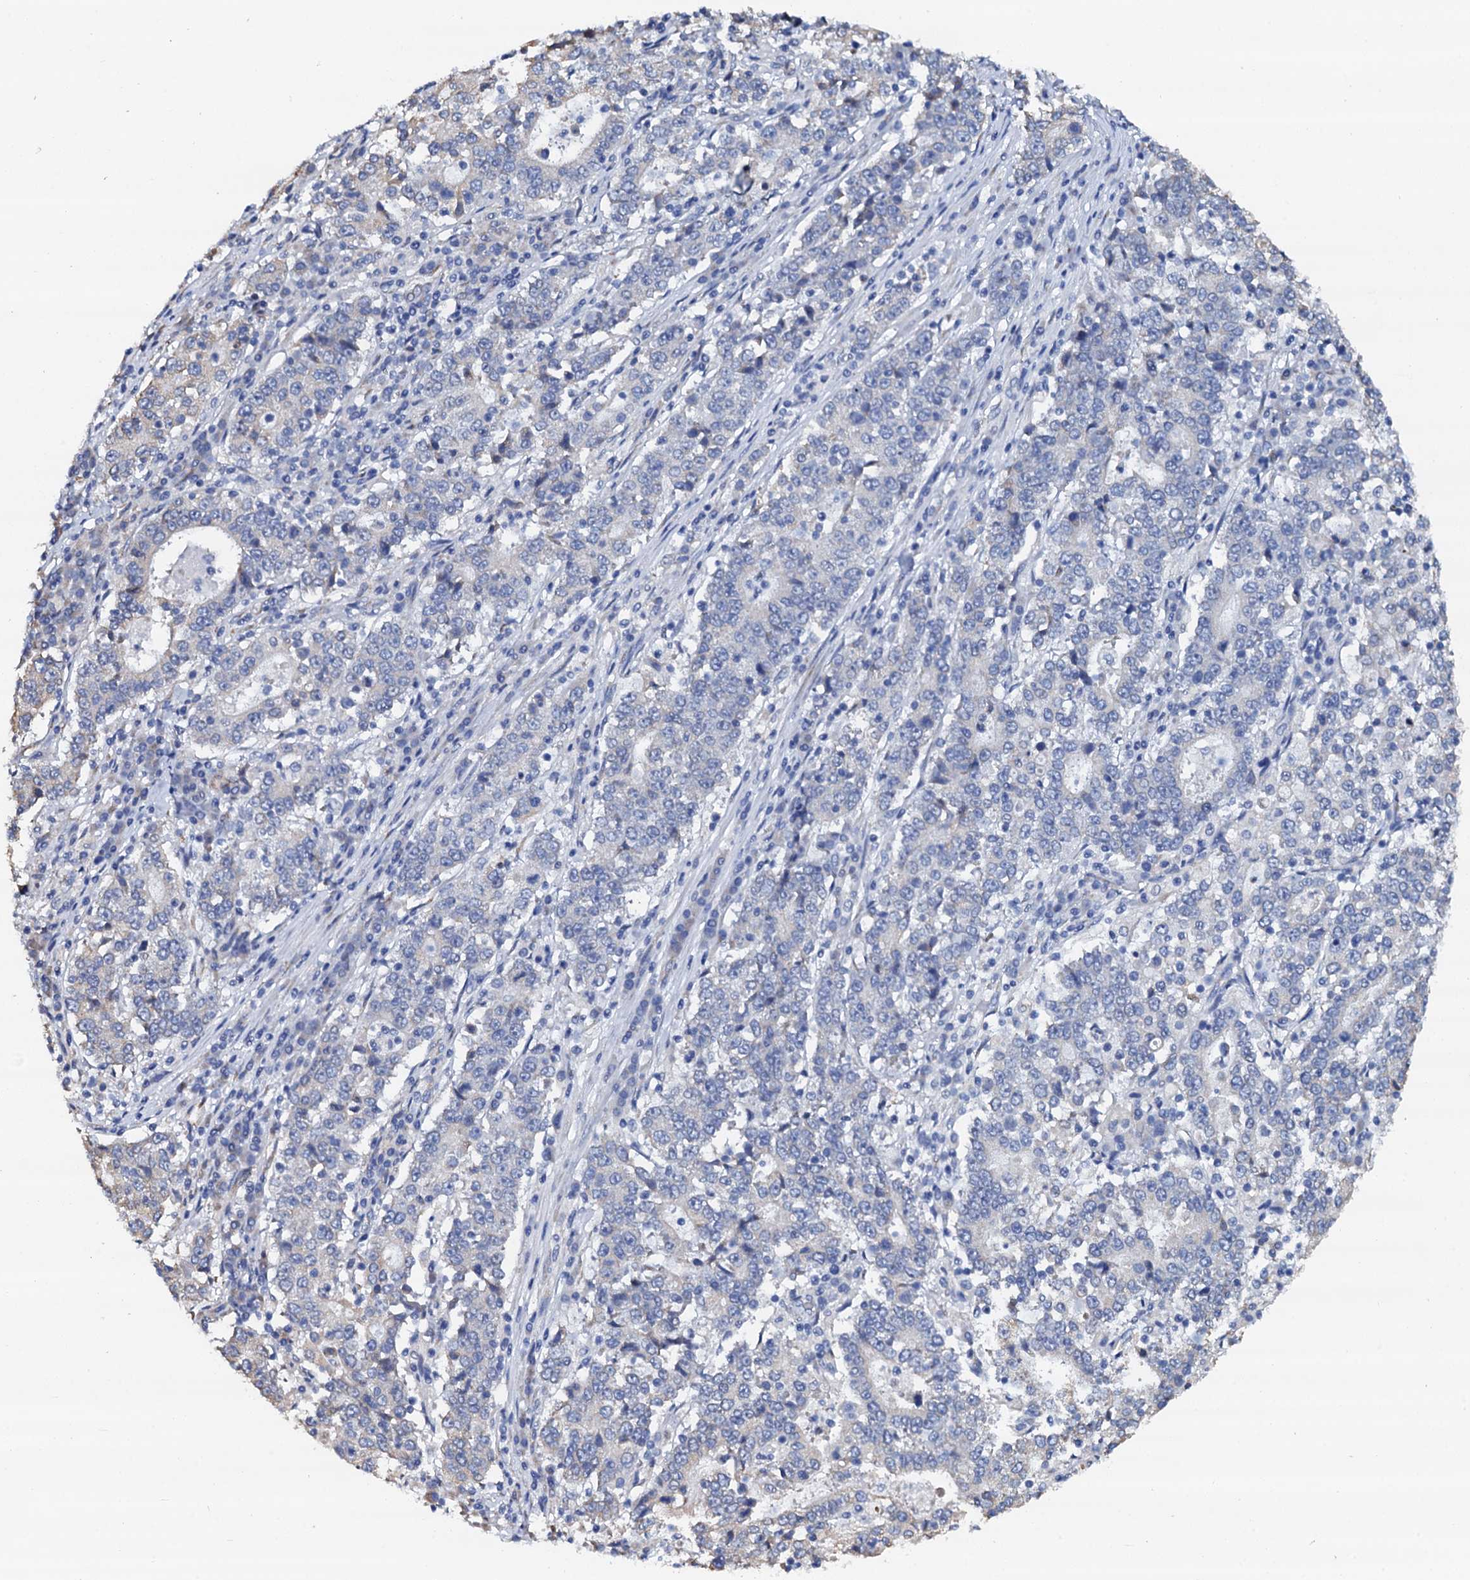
{"staining": {"intensity": "negative", "quantity": "none", "location": "none"}, "tissue": "stomach cancer", "cell_type": "Tumor cells", "image_type": "cancer", "snomed": [{"axis": "morphology", "description": "Adenocarcinoma, NOS"}, {"axis": "topography", "description": "Stomach"}], "caption": "Immunohistochemical staining of human stomach cancer (adenocarcinoma) demonstrates no significant staining in tumor cells.", "gene": "AKAP3", "patient": {"sex": "male", "age": 59}}